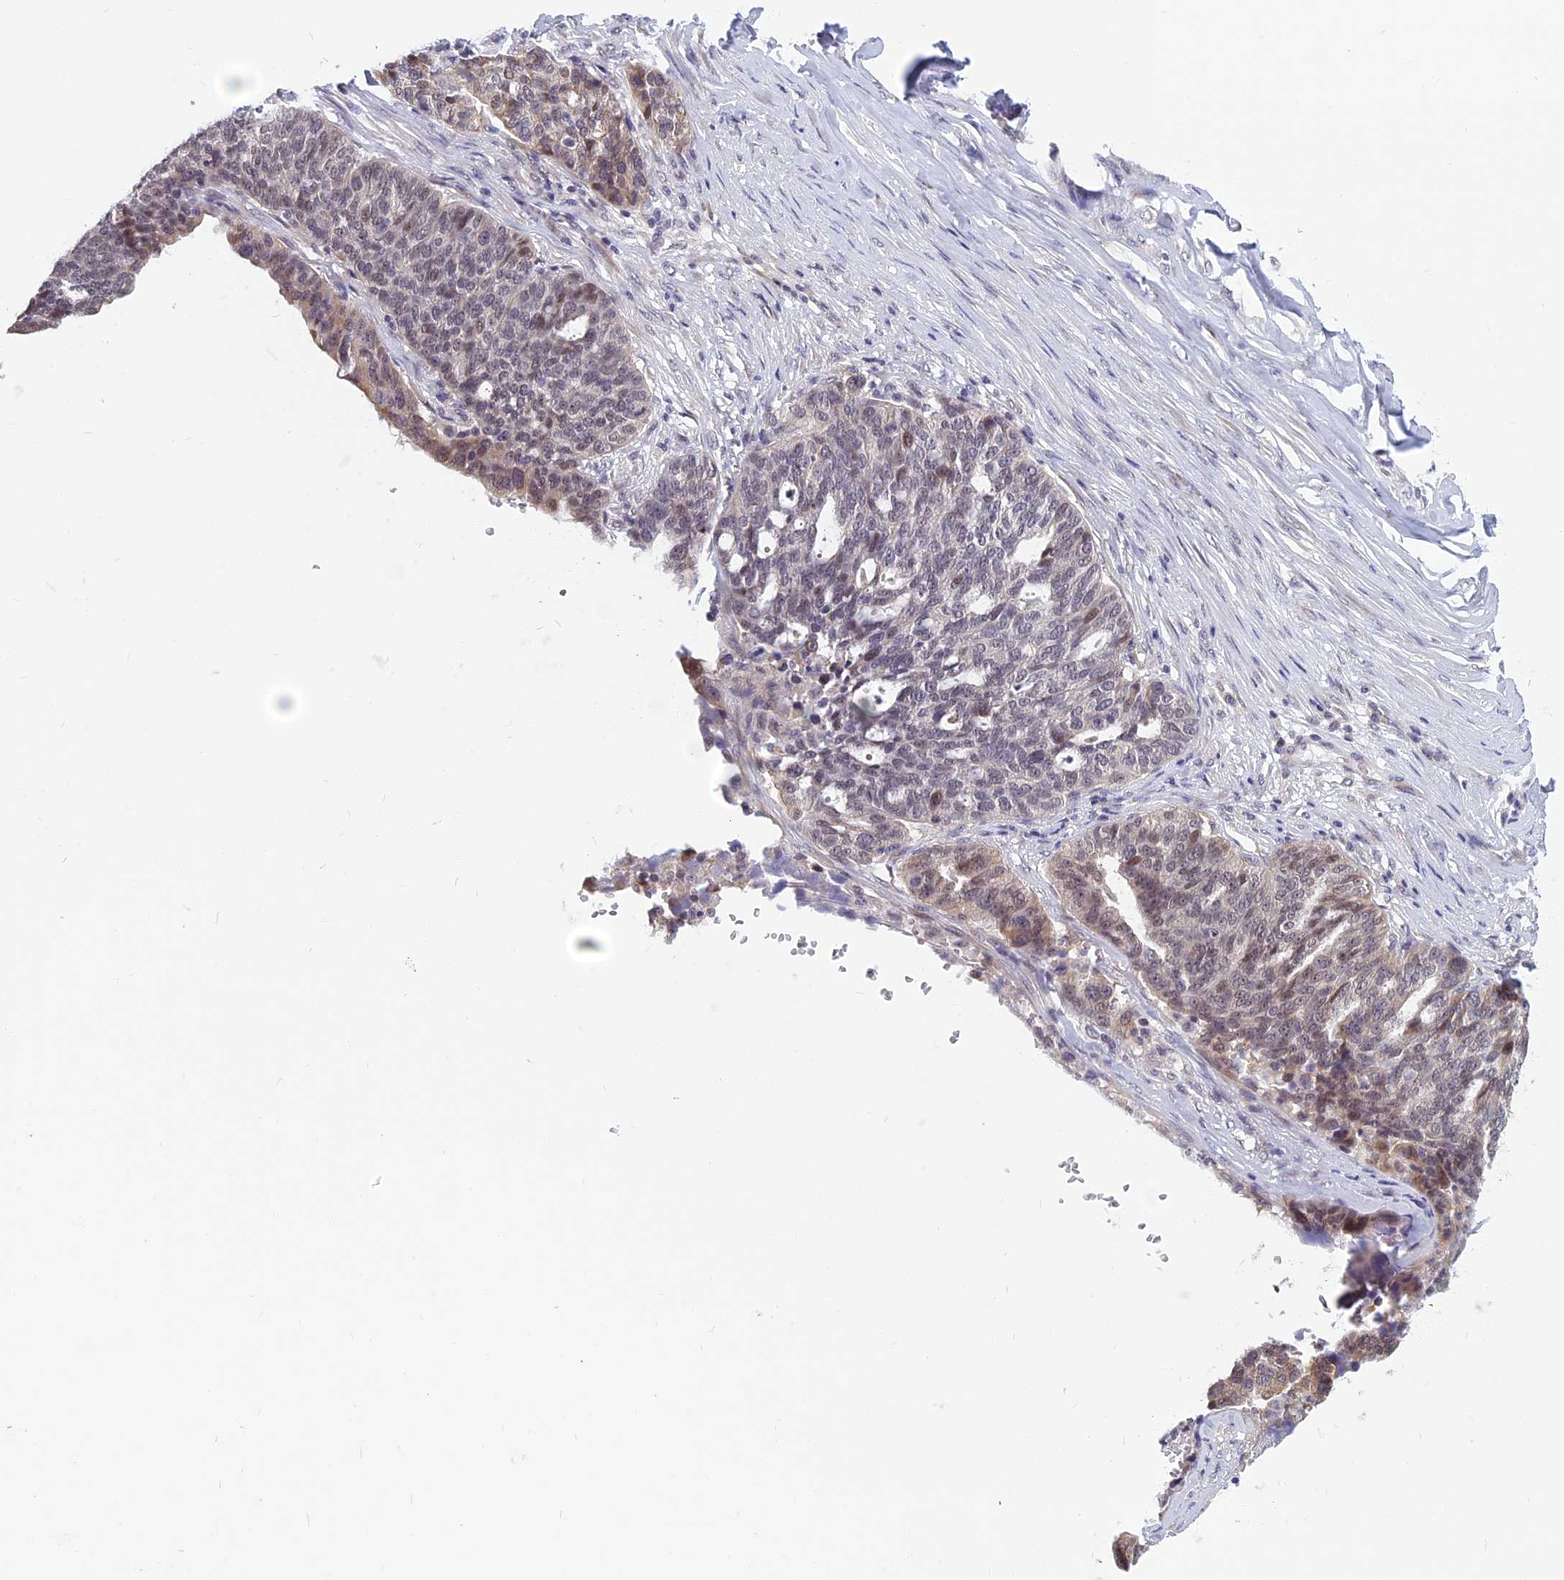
{"staining": {"intensity": "weak", "quantity": "<25%", "location": "cytoplasmic/membranous,nuclear"}, "tissue": "ovarian cancer", "cell_type": "Tumor cells", "image_type": "cancer", "snomed": [{"axis": "morphology", "description": "Cystadenocarcinoma, serous, NOS"}, {"axis": "topography", "description": "Ovary"}], "caption": "Ovarian cancer (serous cystadenocarcinoma) was stained to show a protein in brown. There is no significant staining in tumor cells. (Brightfield microscopy of DAB (3,3'-diaminobenzidine) IHC at high magnification).", "gene": "CCDC113", "patient": {"sex": "female", "age": 59}}